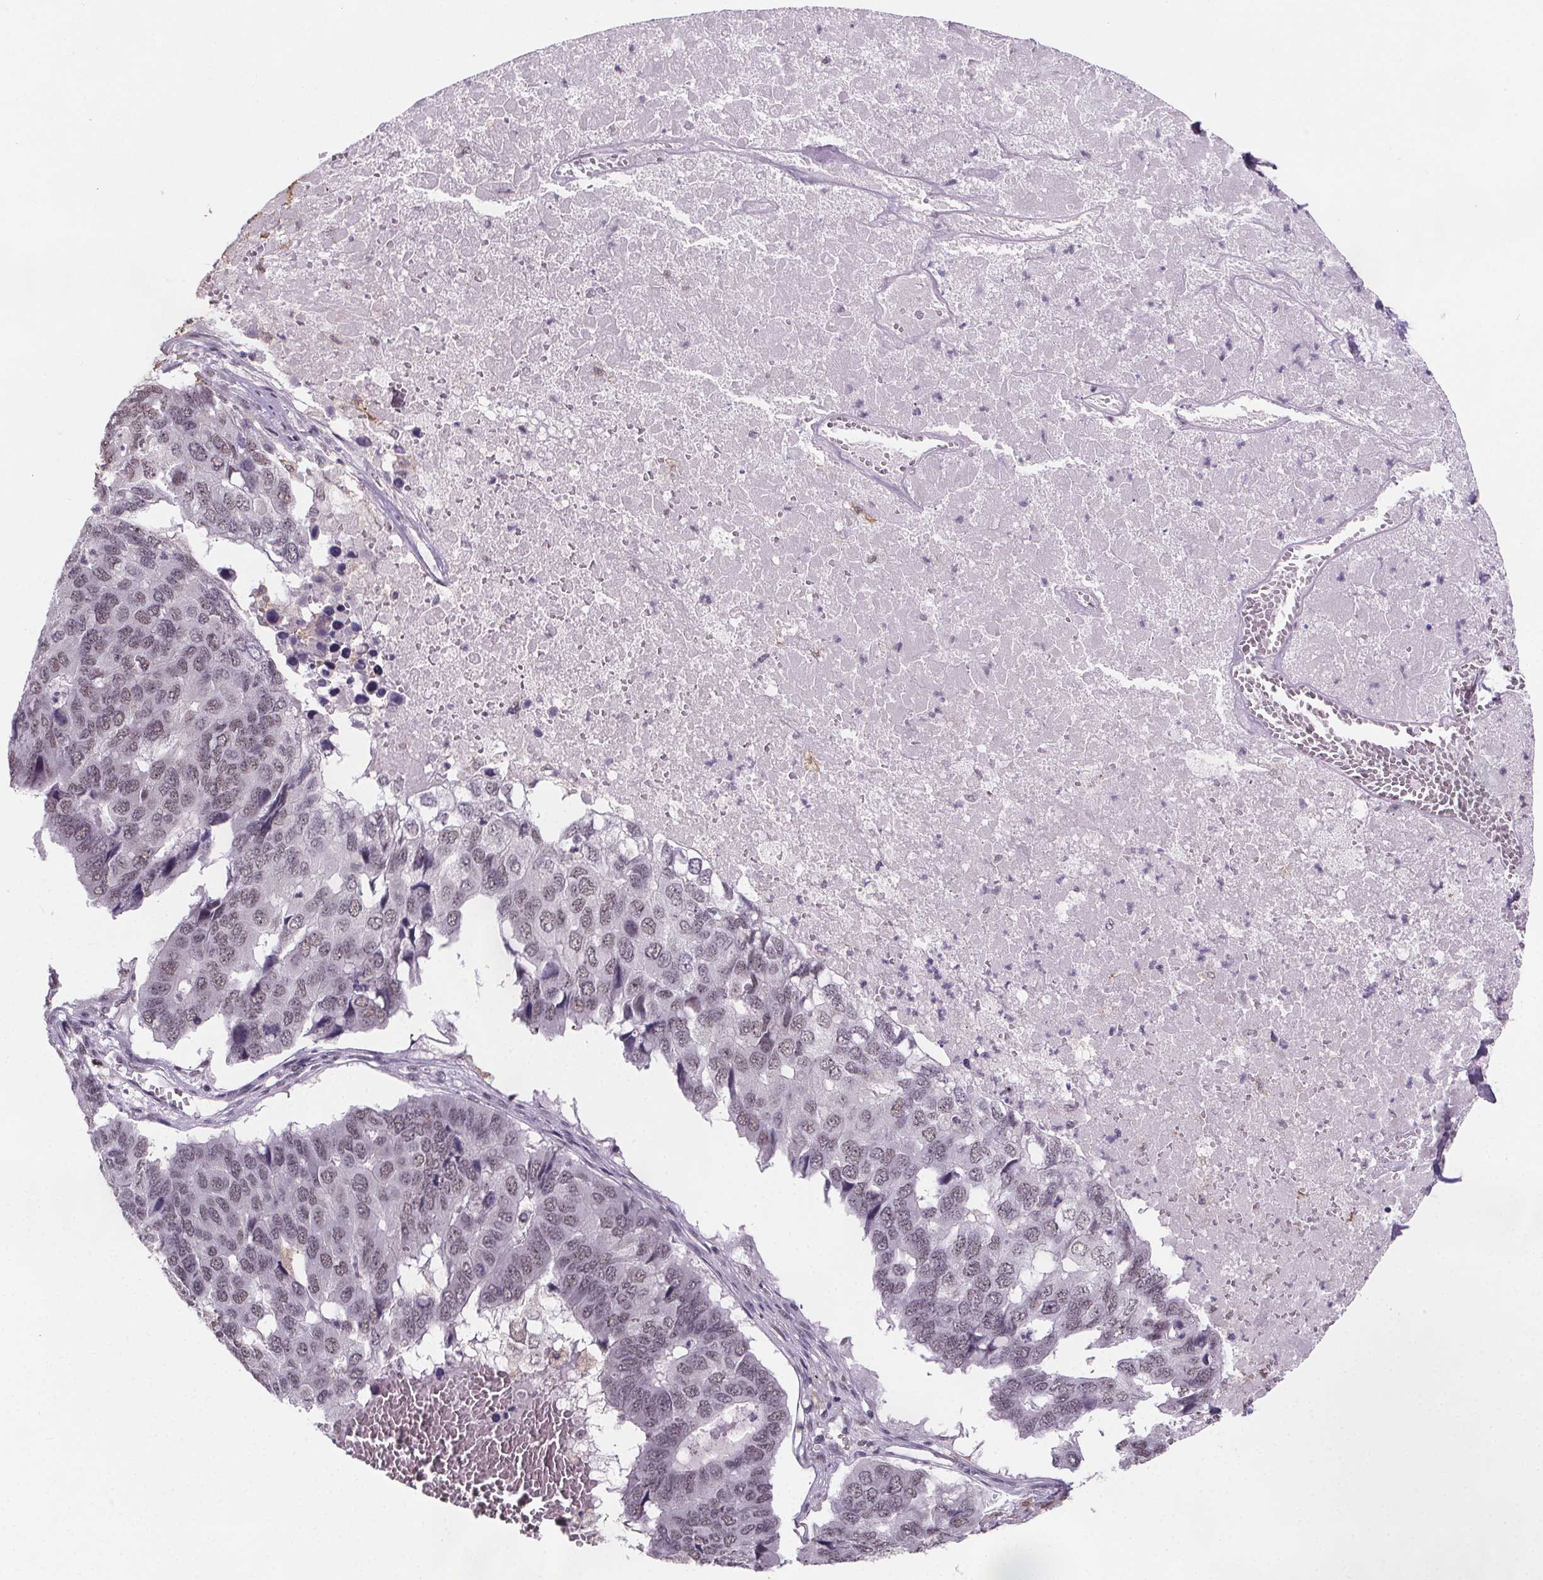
{"staining": {"intensity": "weak", "quantity": ">75%", "location": "nuclear"}, "tissue": "pancreatic cancer", "cell_type": "Tumor cells", "image_type": "cancer", "snomed": [{"axis": "morphology", "description": "Adenocarcinoma, NOS"}, {"axis": "topography", "description": "Pancreas"}], "caption": "The photomicrograph exhibits a brown stain indicating the presence of a protein in the nuclear of tumor cells in pancreatic cancer (adenocarcinoma).", "gene": "ZNF572", "patient": {"sex": "male", "age": 50}}